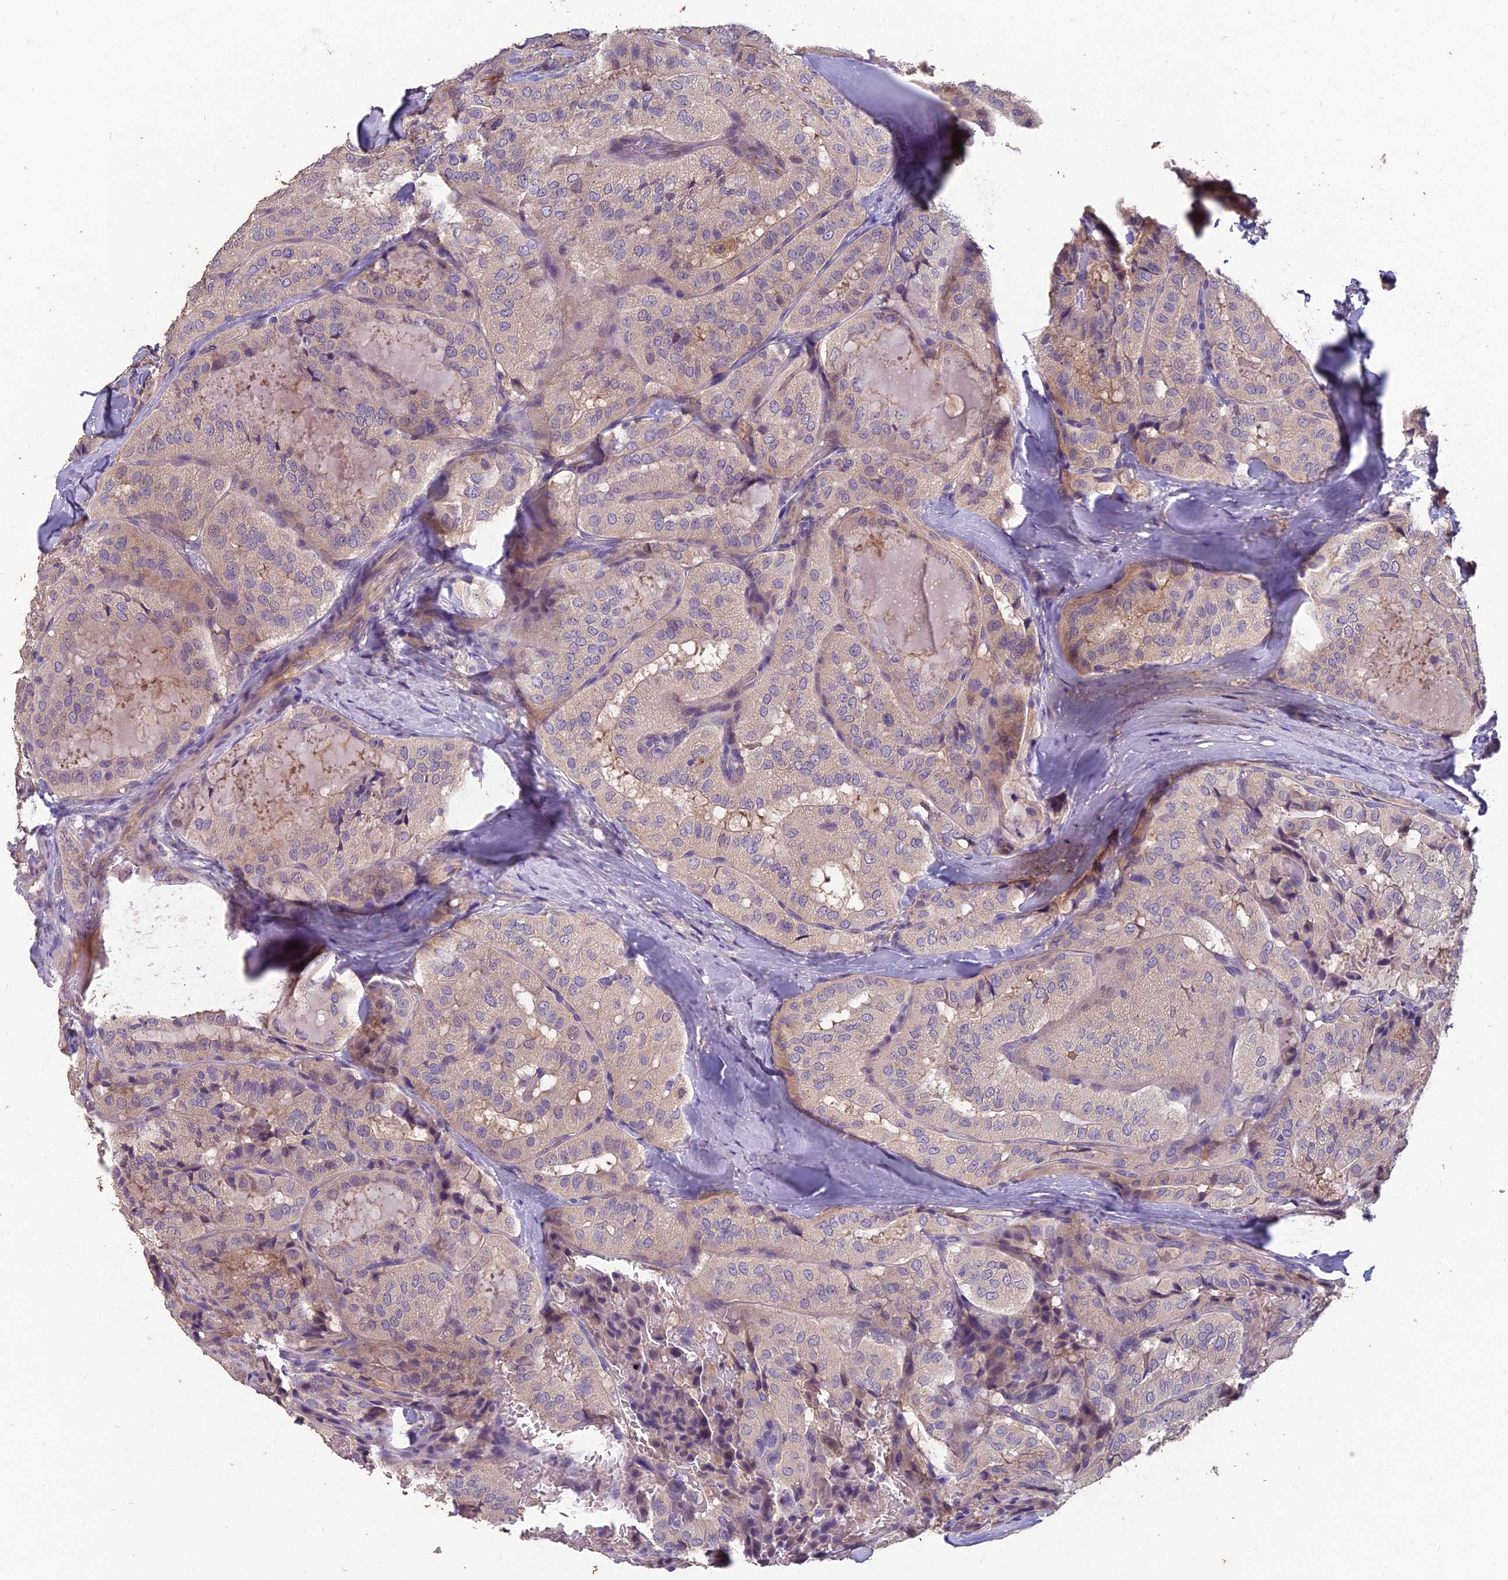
{"staining": {"intensity": "weak", "quantity": ">75%", "location": "cytoplasmic/membranous"}, "tissue": "thyroid cancer", "cell_type": "Tumor cells", "image_type": "cancer", "snomed": [{"axis": "morphology", "description": "Normal tissue, NOS"}, {"axis": "morphology", "description": "Papillary adenocarcinoma, NOS"}, {"axis": "topography", "description": "Thyroid gland"}], "caption": "Weak cytoplasmic/membranous staining for a protein is present in about >75% of tumor cells of thyroid cancer (papillary adenocarcinoma) using immunohistochemistry.", "gene": "CEACAM16", "patient": {"sex": "female", "age": 59}}